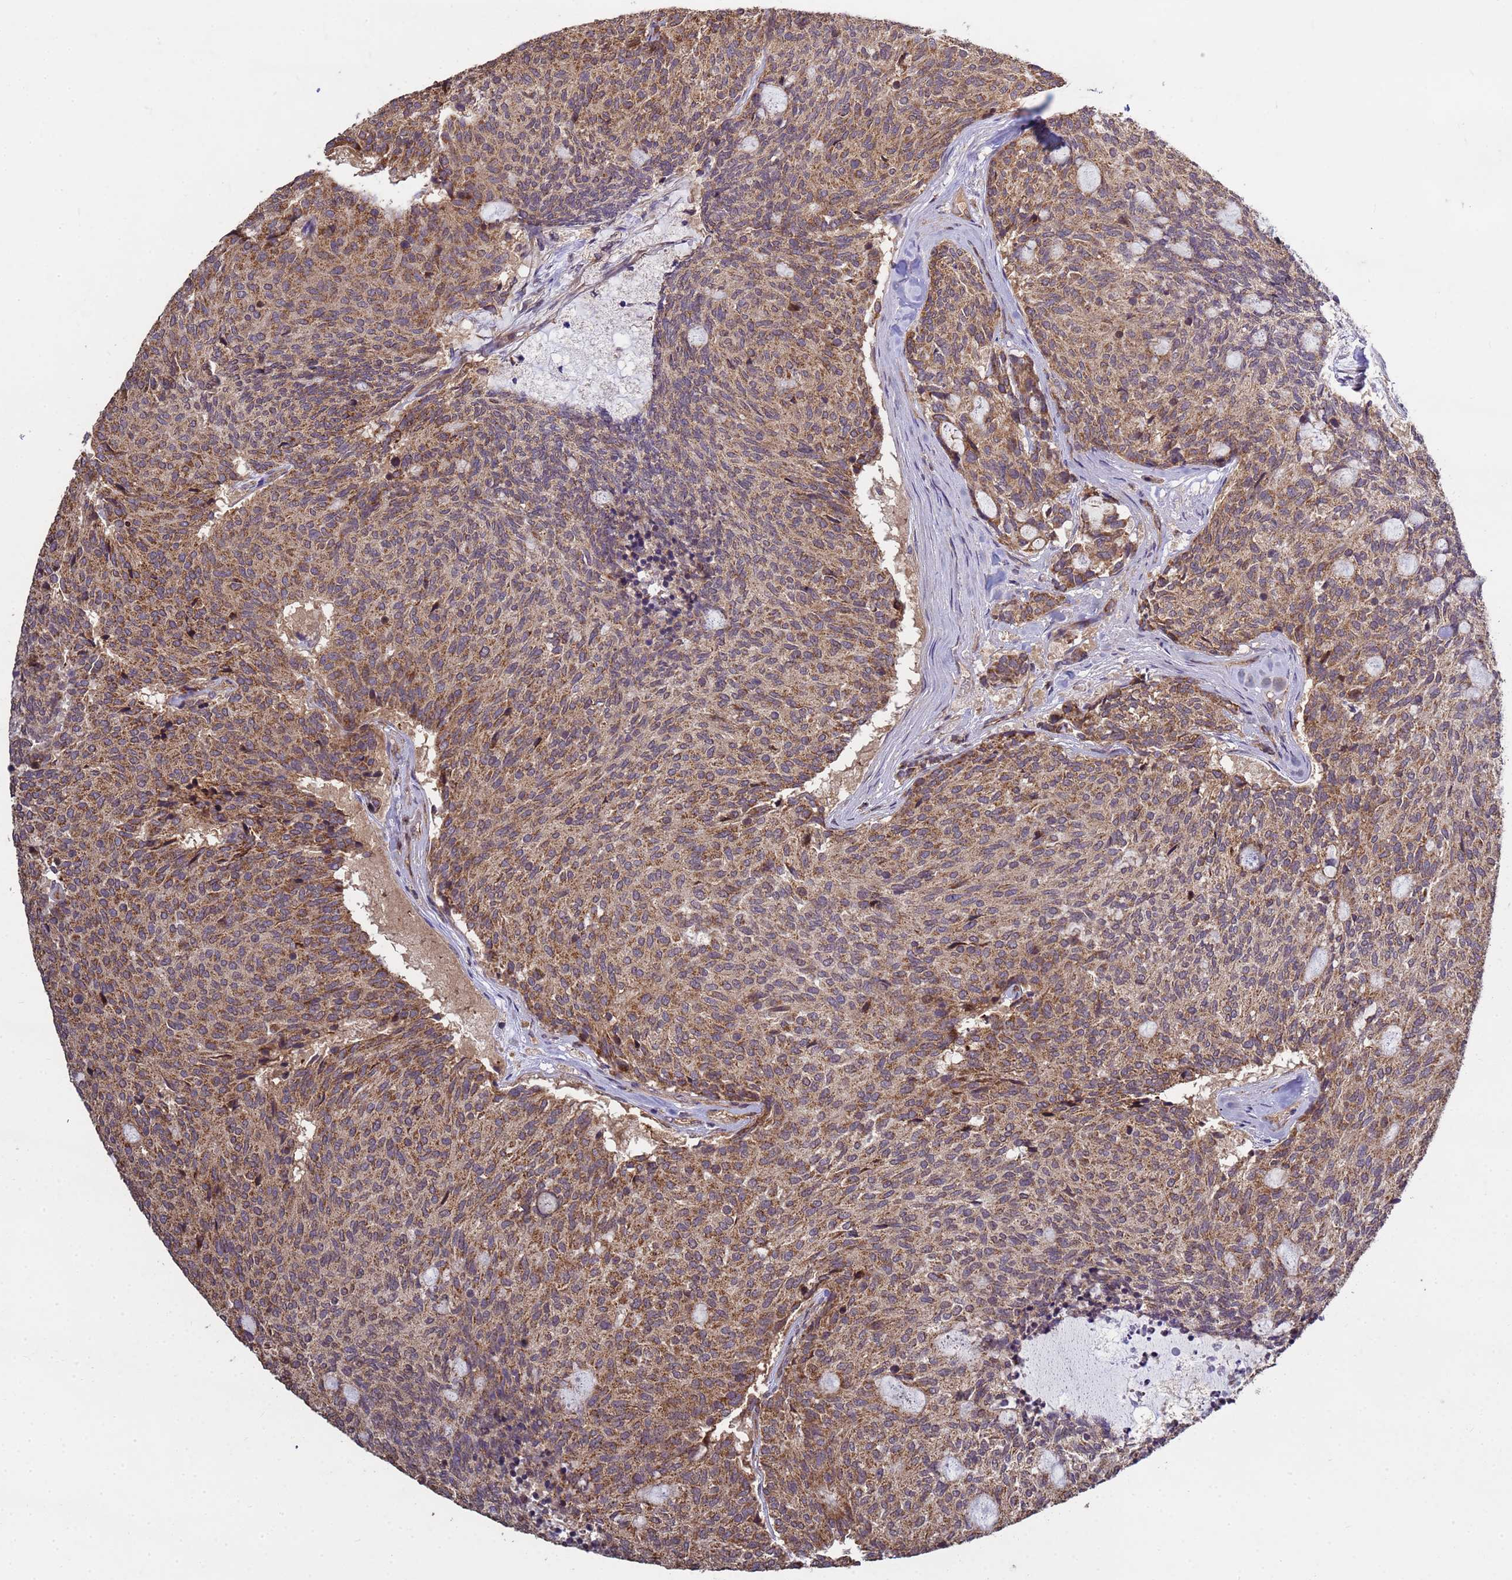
{"staining": {"intensity": "moderate", "quantity": ">75%", "location": "cytoplasmic/membranous"}, "tissue": "carcinoid", "cell_type": "Tumor cells", "image_type": "cancer", "snomed": [{"axis": "morphology", "description": "Carcinoid, malignant, NOS"}, {"axis": "topography", "description": "Pancreas"}], "caption": "The photomicrograph reveals staining of carcinoid, revealing moderate cytoplasmic/membranous protein expression (brown color) within tumor cells.", "gene": "P2RX7", "patient": {"sex": "female", "age": 54}}